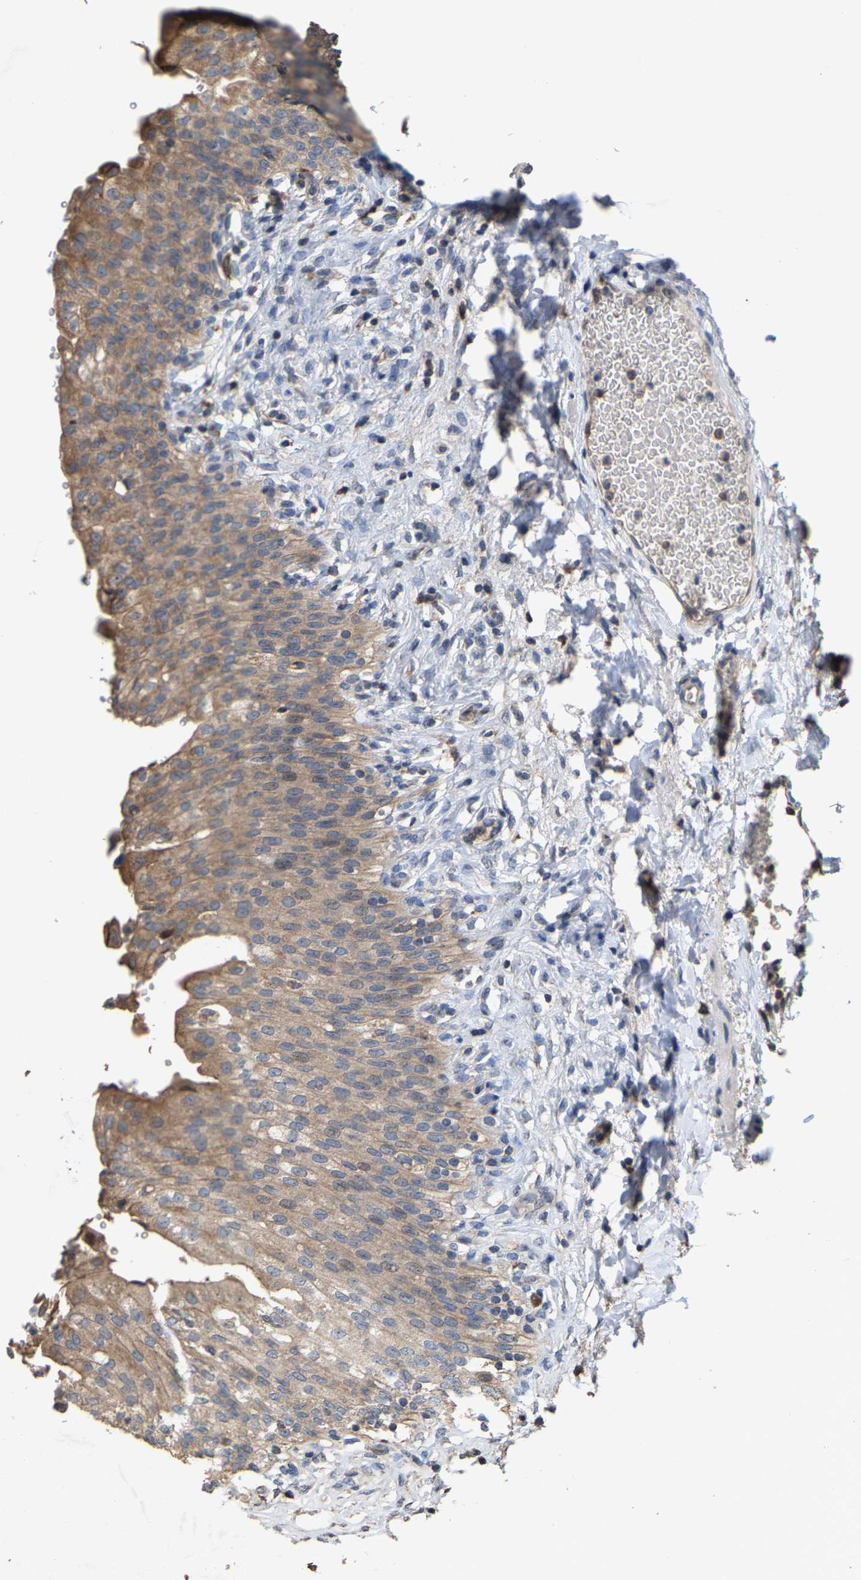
{"staining": {"intensity": "moderate", "quantity": ">75%", "location": "cytoplasmic/membranous"}, "tissue": "urinary bladder", "cell_type": "Urothelial cells", "image_type": "normal", "snomed": [{"axis": "morphology", "description": "Urothelial carcinoma, High grade"}, {"axis": "topography", "description": "Urinary bladder"}], "caption": "Immunohistochemical staining of benign human urinary bladder demonstrates moderate cytoplasmic/membranous protein staining in about >75% of urothelial cells.", "gene": "TDRKH", "patient": {"sex": "male", "age": 46}}